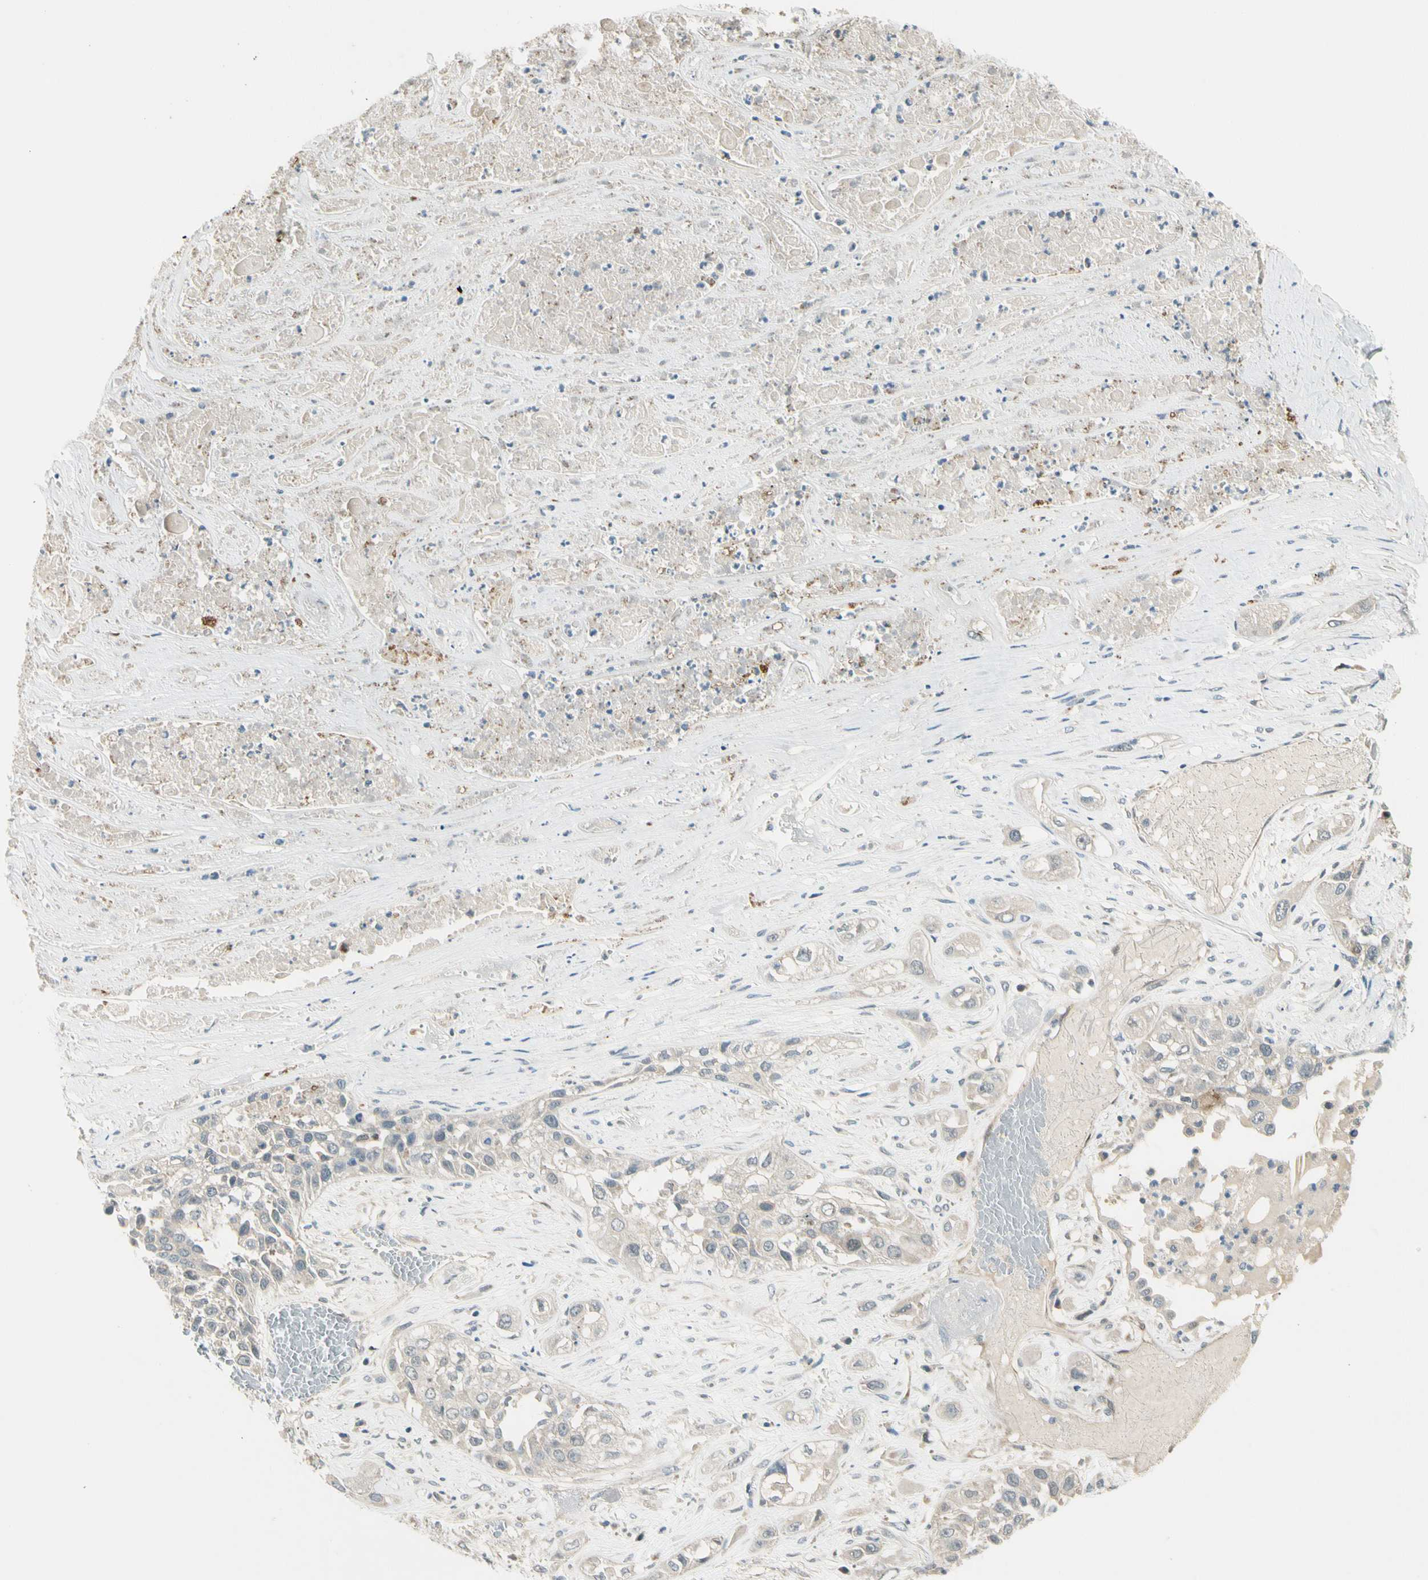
{"staining": {"intensity": "weak", "quantity": "<25%", "location": "cytoplasmic/membranous"}, "tissue": "lung cancer", "cell_type": "Tumor cells", "image_type": "cancer", "snomed": [{"axis": "morphology", "description": "Squamous cell carcinoma, NOS"}, {"axis": "topography", "description": "Lung"}], "caption": "Human lung cancer (squamous cell carcinoma) stained for a protein using immunohistochemistry demonstrates no staining in tumor cells.", "gene": "SVBP", "patient": {"sex": "male", "age": 71}}